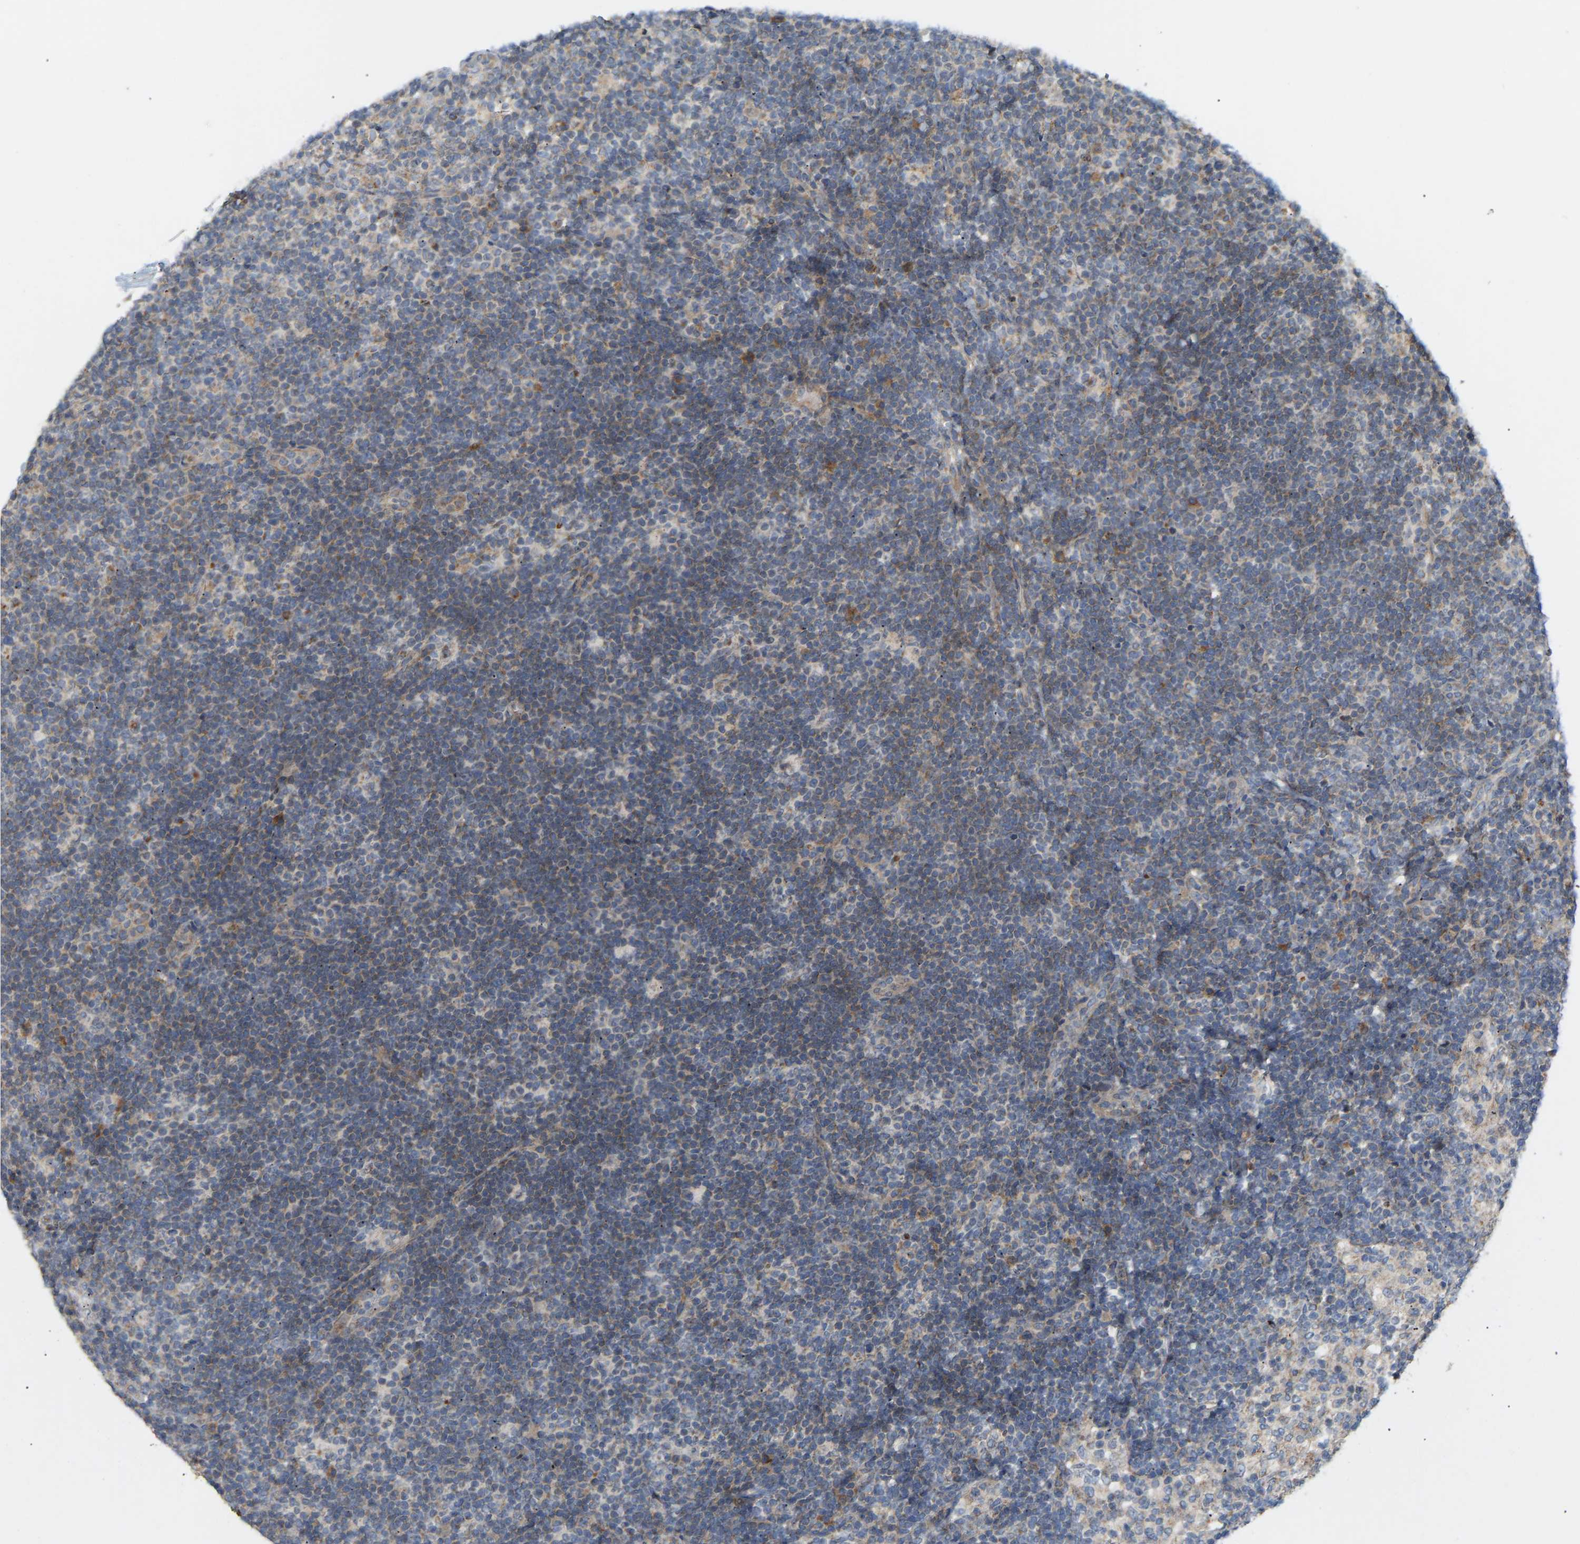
{"staining": {"intensity": "weak", "quantity": "<25%", "location": "cytoplasmic/membranous"}, "tissue": "lymph node", "cell_type": "Germinal center cells", "image_type": "normal", "snomed": [{"axis": "morphology", "description": "Normal tissue, NOS"}, {"axis": "morphology", "description": "Carcinoid, malignant, NOS"}, {"axis": "topography", "description": "Lymph node"}], "caption": "The image displays no staining of germinal center cells in unremarkable lymph node. The staining is performed using DAB (3,3'-diaminobenzidine) brown chromogen with nuclei counter-stained in using hematoxylin.", "gene": "HACD2", "patient": {"sex": "male", "age": 47}}